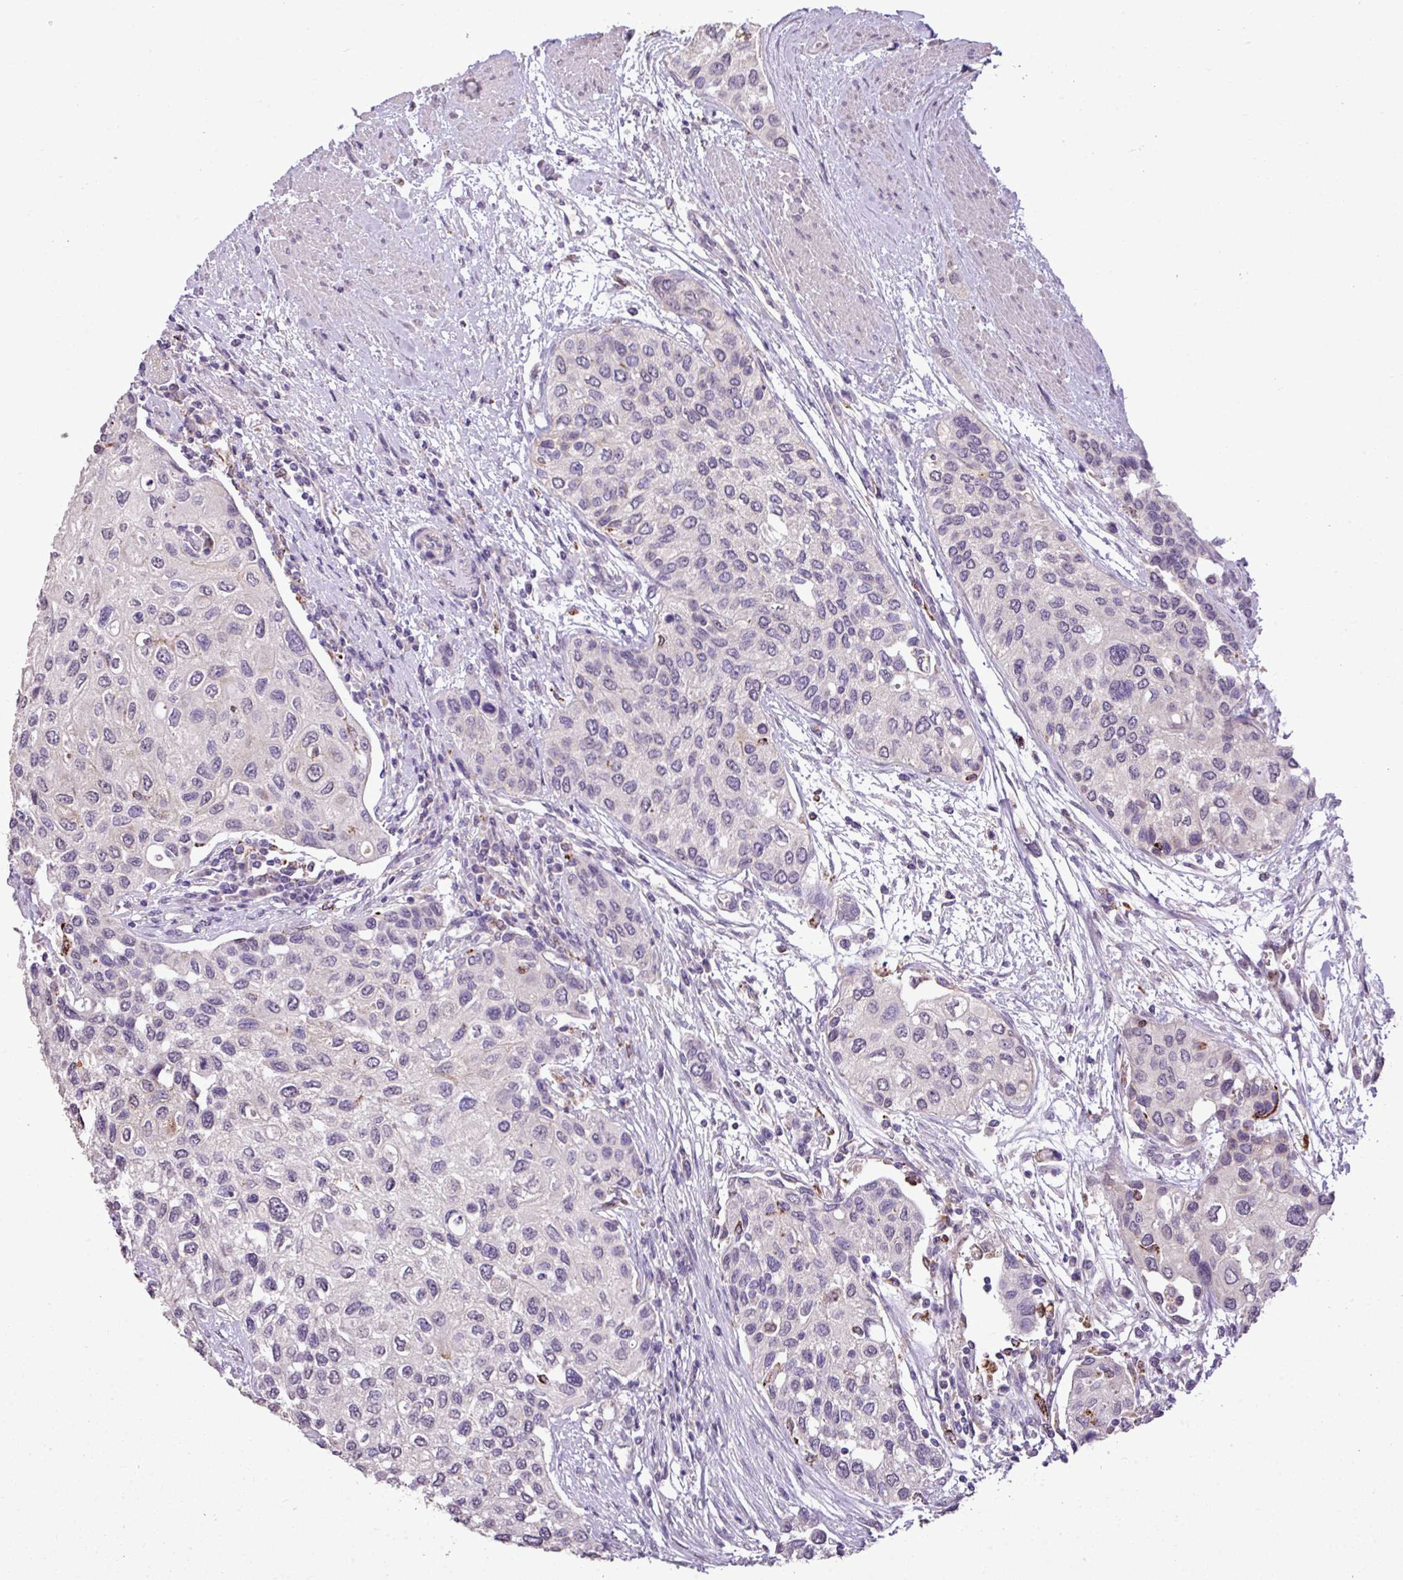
{"staining": {"intensity": "negative", "quantity": "none", "location": "none"}, "tissue": "urothelial cancer", "cell_type": "Tumor cells", "image_type": "cancer", "snomed": [{"axis": "morphology", "description": "Normal tissue, NOS"}, {"axis": "morphology", "description": "Urothelial carcinoma, High grade"}, {"axis": "topography", "description": "Vascular tissue"}, {"axis": "topography", "description": "Urinary bladder"}], "caption": "DAB (3,3'-diaminobenzidine) immunohistochemical staining of human urothelial cancer reveals no significant staining in tumor cells.", "gene": "ALDH2", "patient": {"sex": "female", "age": 56}}